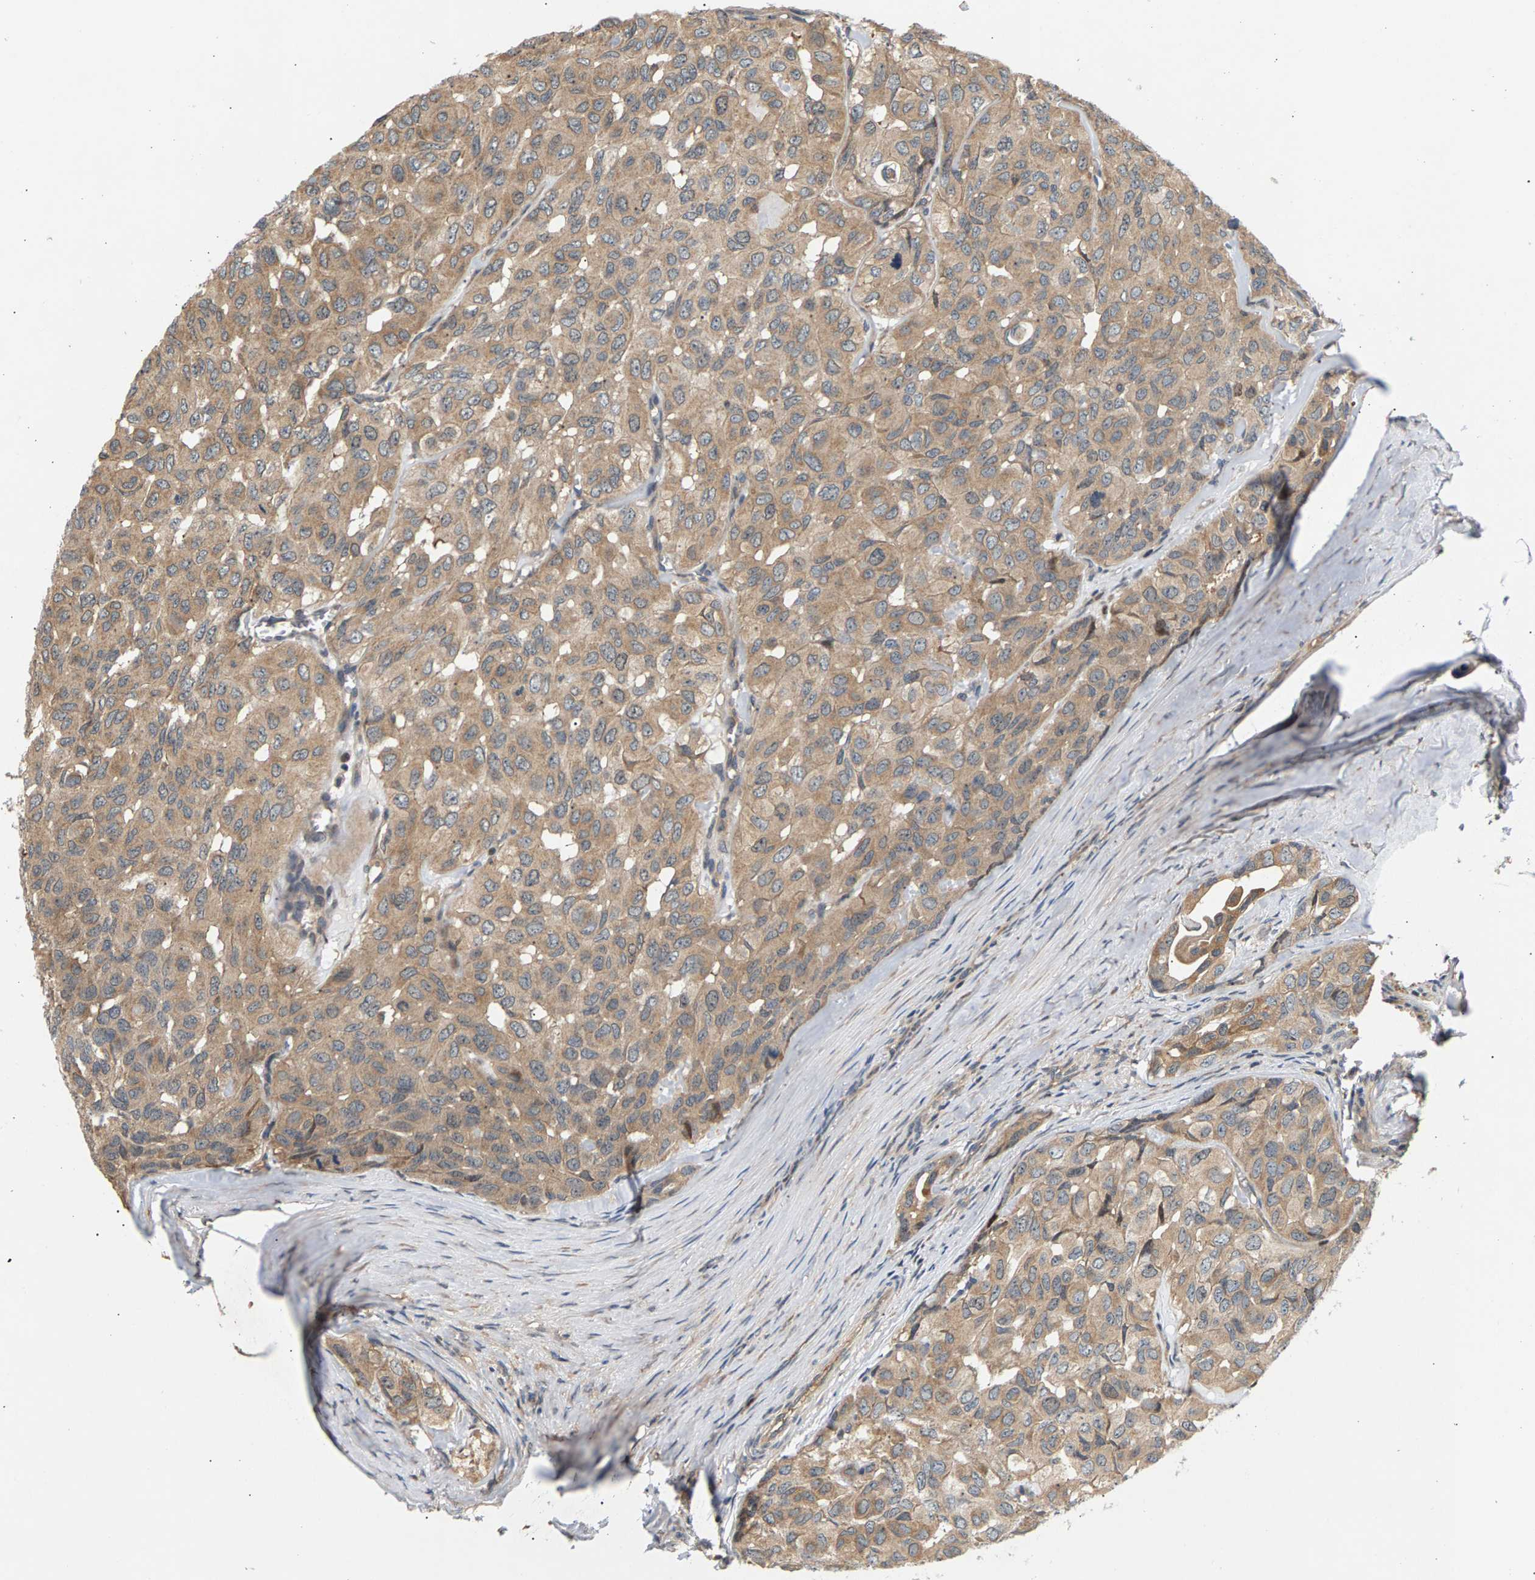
{"staining": {"intensity": "weak", "quantity": ">75%", "location": "cytoplasmic/membranous"}, "tissue": "head and neck cancer", "cell_type": "Tumor cells", "image_type": "cancer", "snomed": [{"axis": "morphology", "description": "Adenocarcinoma, NOS"}, {"axis": "topography", "description": "Salivary gland, NOS"}, {"axis": "topography", "description": "Head-Neck"}], "caption": "Immunohistochemical staining of head and neck cancer (adenocarcinoma) reveals low levels of weak cytoplasmic/membranous protein positivity in approximately >75% of tumor cells.", "gene": "FAM78A", "patient": {"sex": "female", "age": 76}}